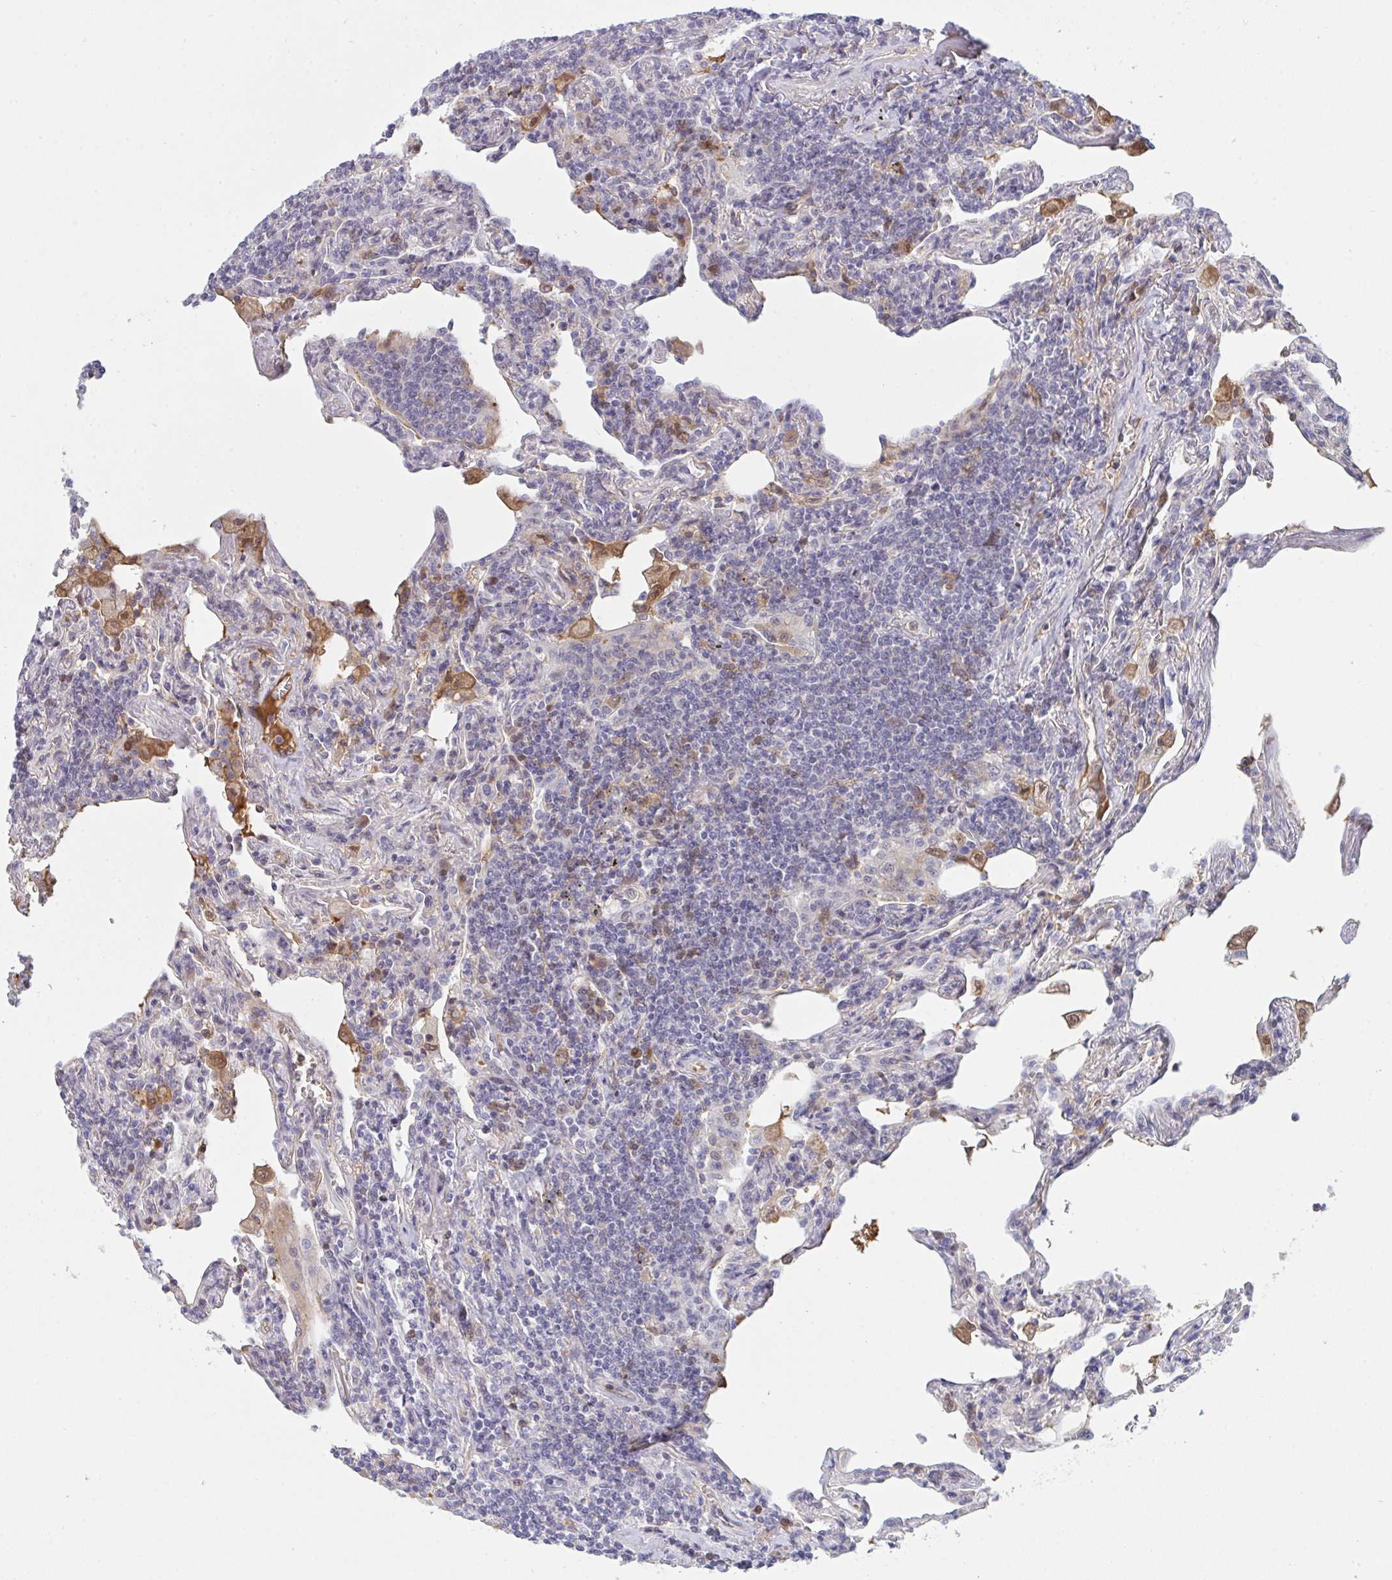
{"staining": {"intensity": "negative", "quantity": "none", "location": "none"}, "tissue": "lymphoma", "cell_type": "Tumor cells", "image_type": "cancer", "snomed": [{"axis": "morphology", "description": "Malignant lymphoma, non-Hodgkin's type, Low grade"}, {"axis": "topography", "description": "Lung"}], "caption": "Tumor cells show no significant protein positivity in low-grade malignant lymphoma, non-Hodgkin's type.", "gene": "DSCAML1", "patient": {"sex": "female", "age": 71}}